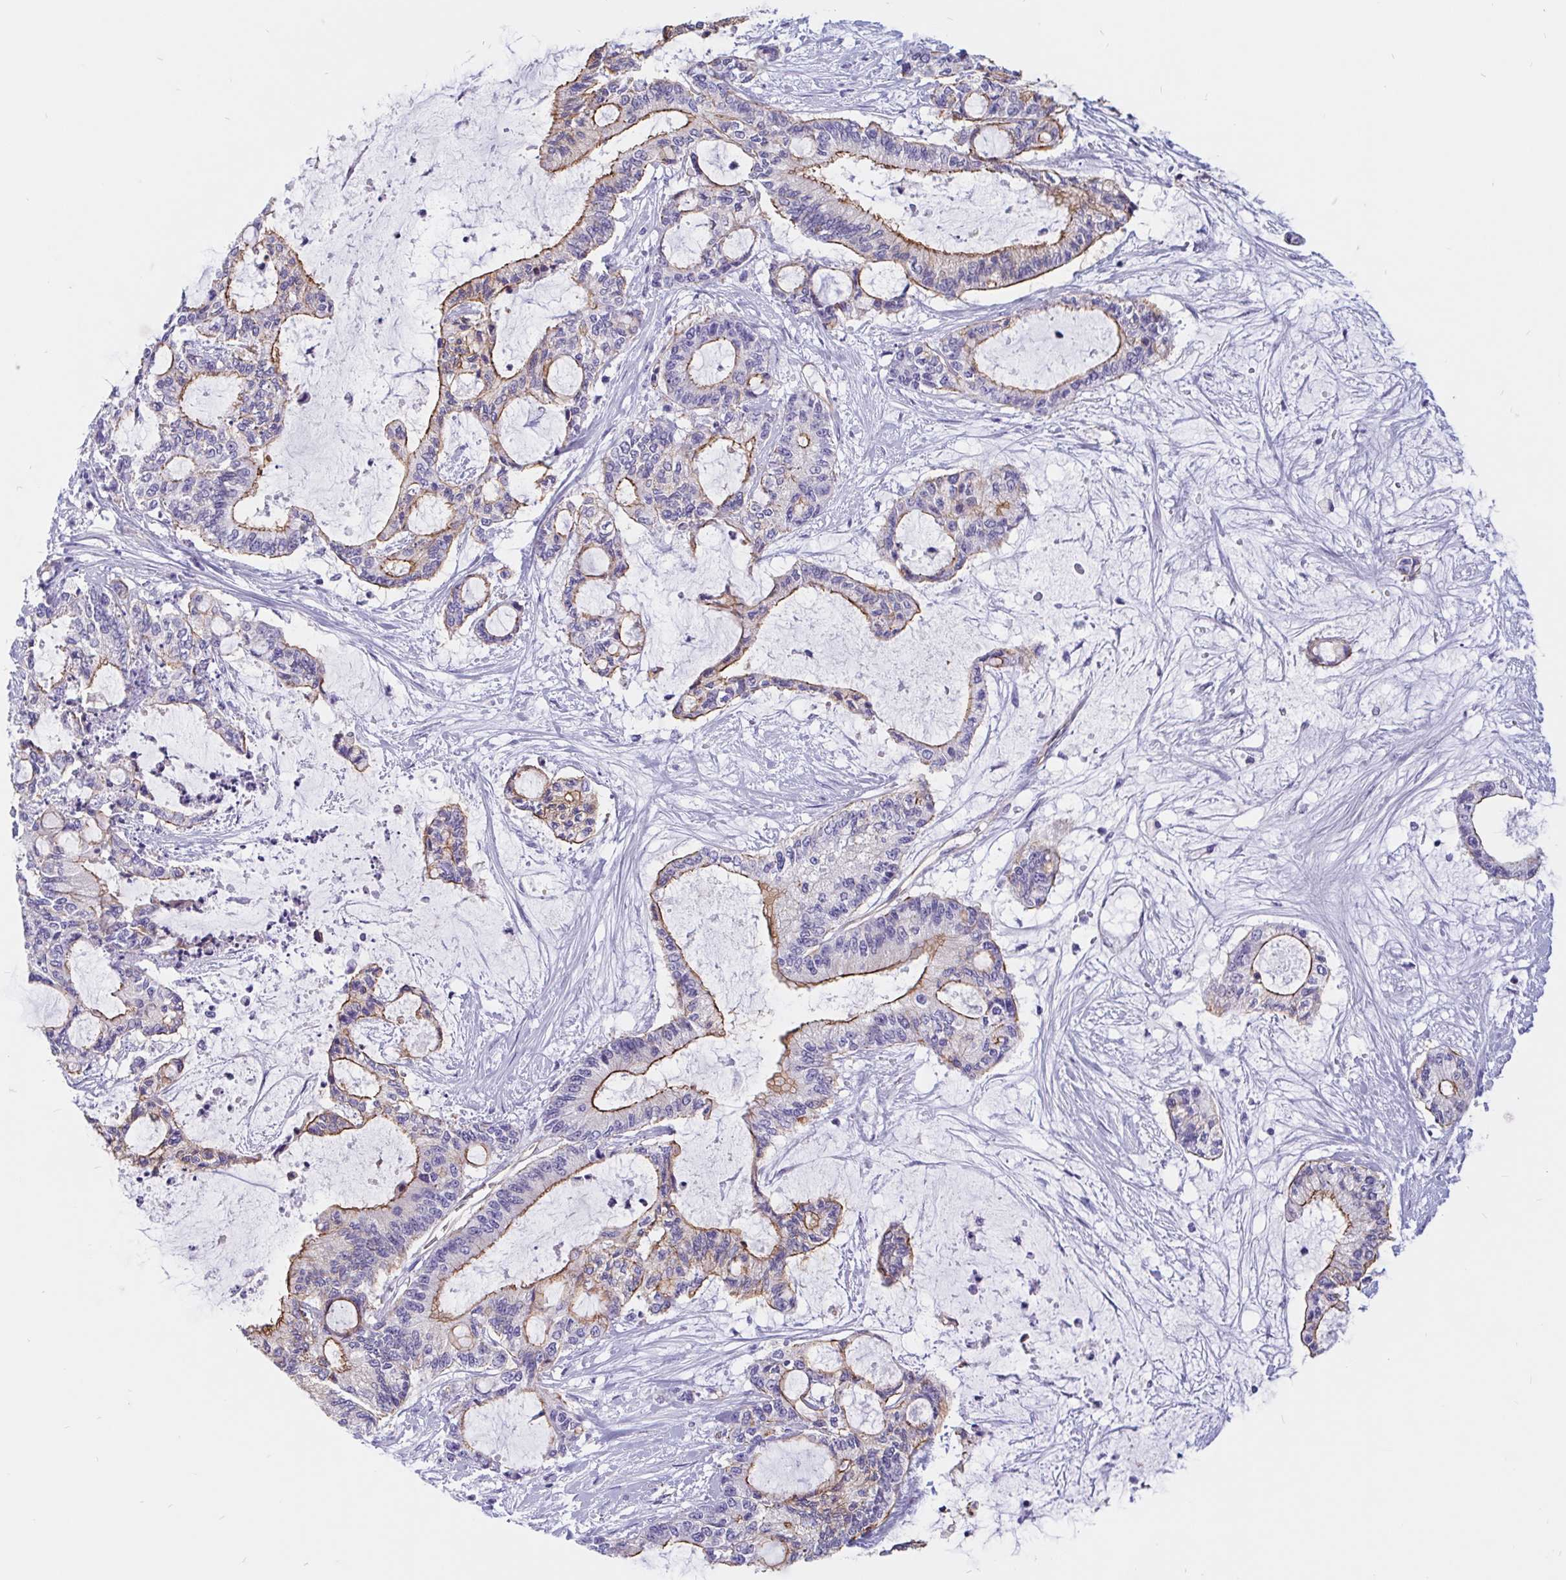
{"staining": {"intensity": "moderate", "quantity": "25%-75%", "location": "cytoplasmic/membranous"}, "tissue": "liver cancer", "cell_type": "Tumor cells", "image_type": "cancer", "snomed": [{"axis": "morphology", "description": "Normal tissue, NOS"}, {"axis": "morphology", "description": "Cholangiocarcinoma"}, {"axis": "topography", "description": "Liver"}, {"axis": "topography", "description": "Peripheral nerve tissue"}], "caption": "Protein staining shows moderate cytoplasmic/membranous positivity in about 25%-75% of tumor cells in cholangiocarcinoma (liver). (DAB = brown stain, brightfield microscopy at high magnification).", "gene": "LIMCH1", "patient": {"sex": "female", "age": 73}}